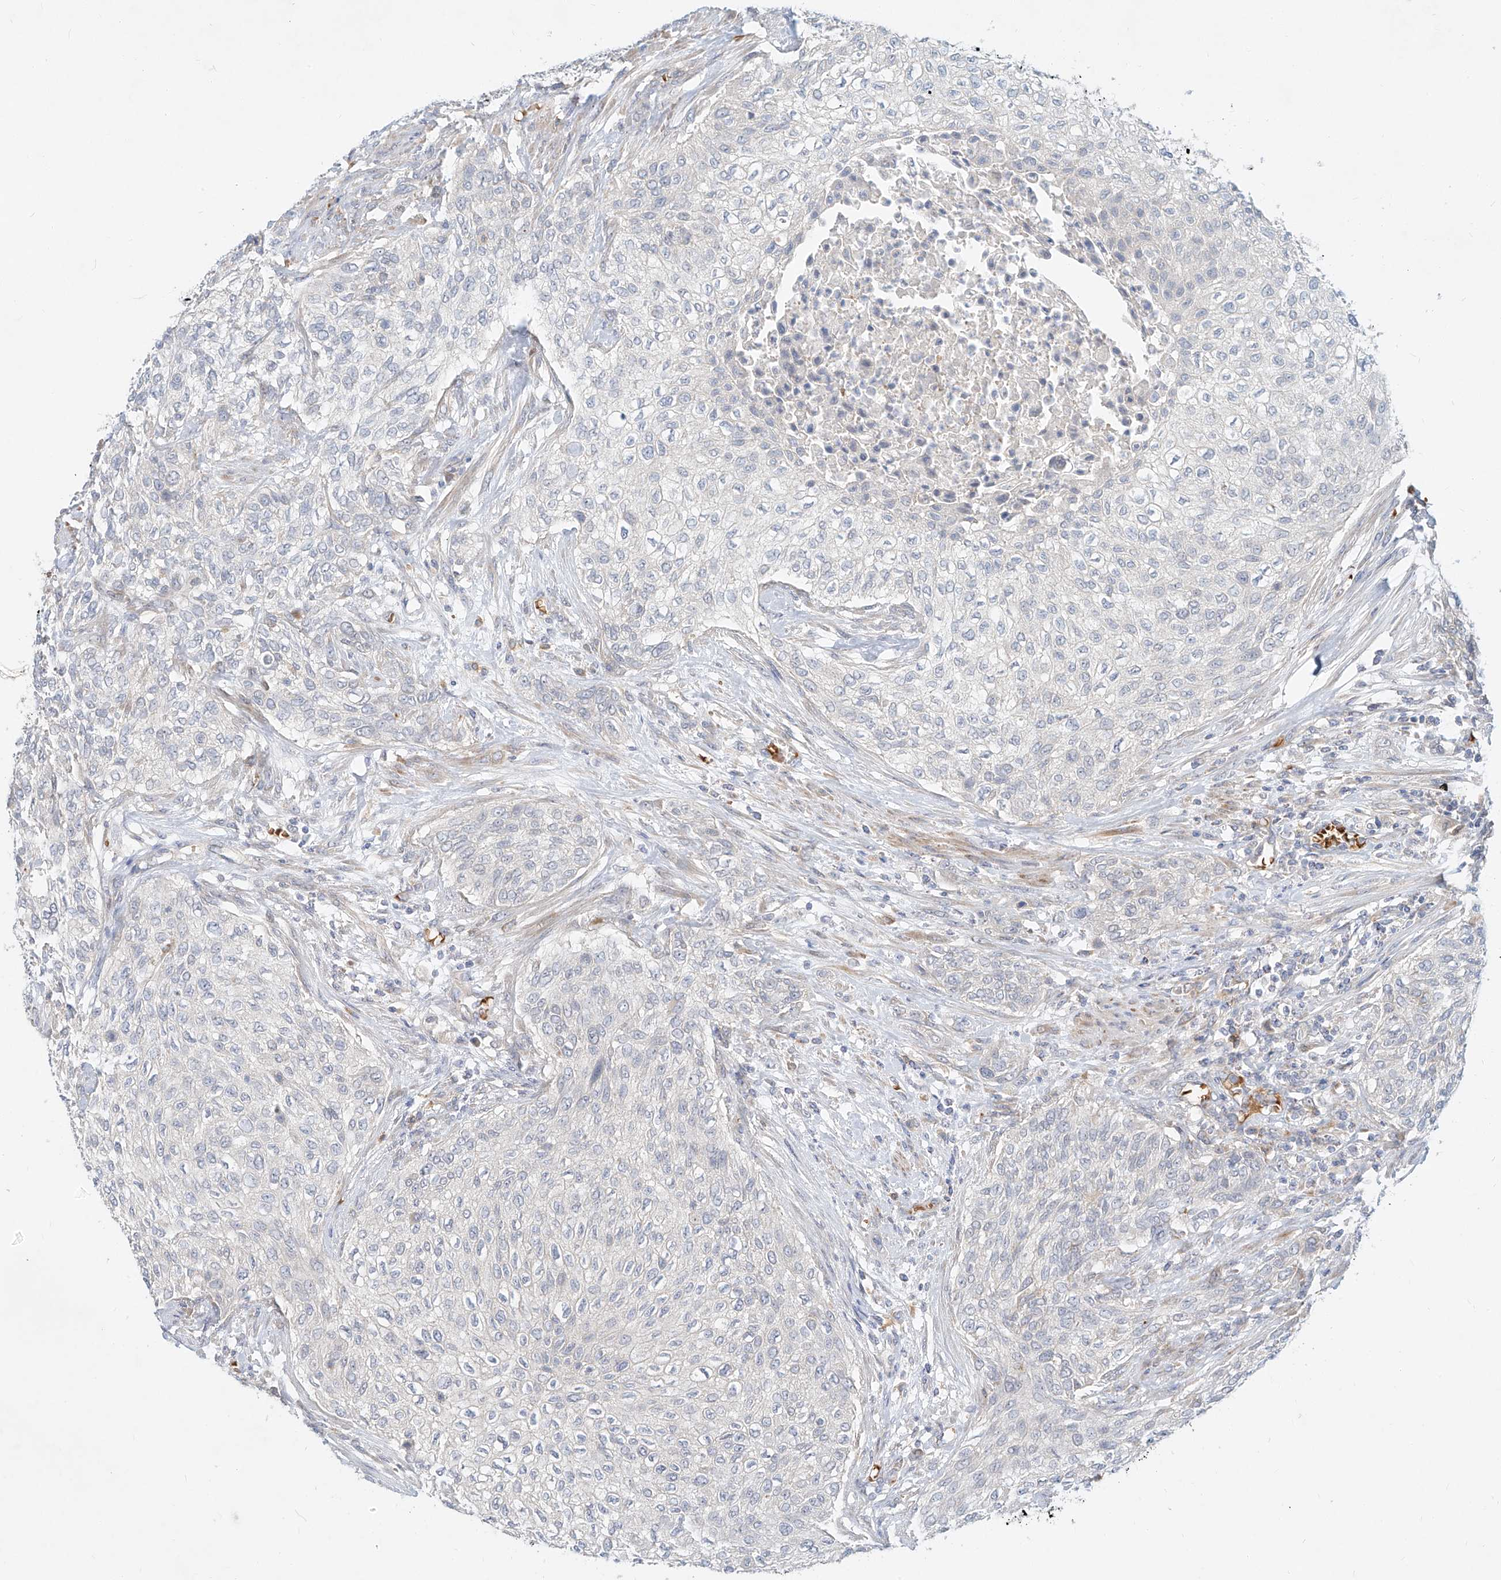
{"staining": {"intensity": "negative", "quantity": "none", "location": "none"}, "tissue": "urothelial cancer", "cell_type": "Tumor cells", "image_type": "cancer", "snomed": [{"axis": "morphology", "description": "Urothelial carcinoma, High grade"}, {"axis": "topography", "description": "Urinary bladder"}], "caption": "High power microscopy photomicrograph of an immunohistochemistry (IHC) image of high-grade urothelial carcinoma, revealing no significant positivity in tumor cells. The staining was performed using DAB to visualize the protein expression in brown, while the nuclei were stained in blue with hematoxylin (Magnification: 20x).", "gene": "SYTL3", "patient": {"sex": "male", "age": 35}}